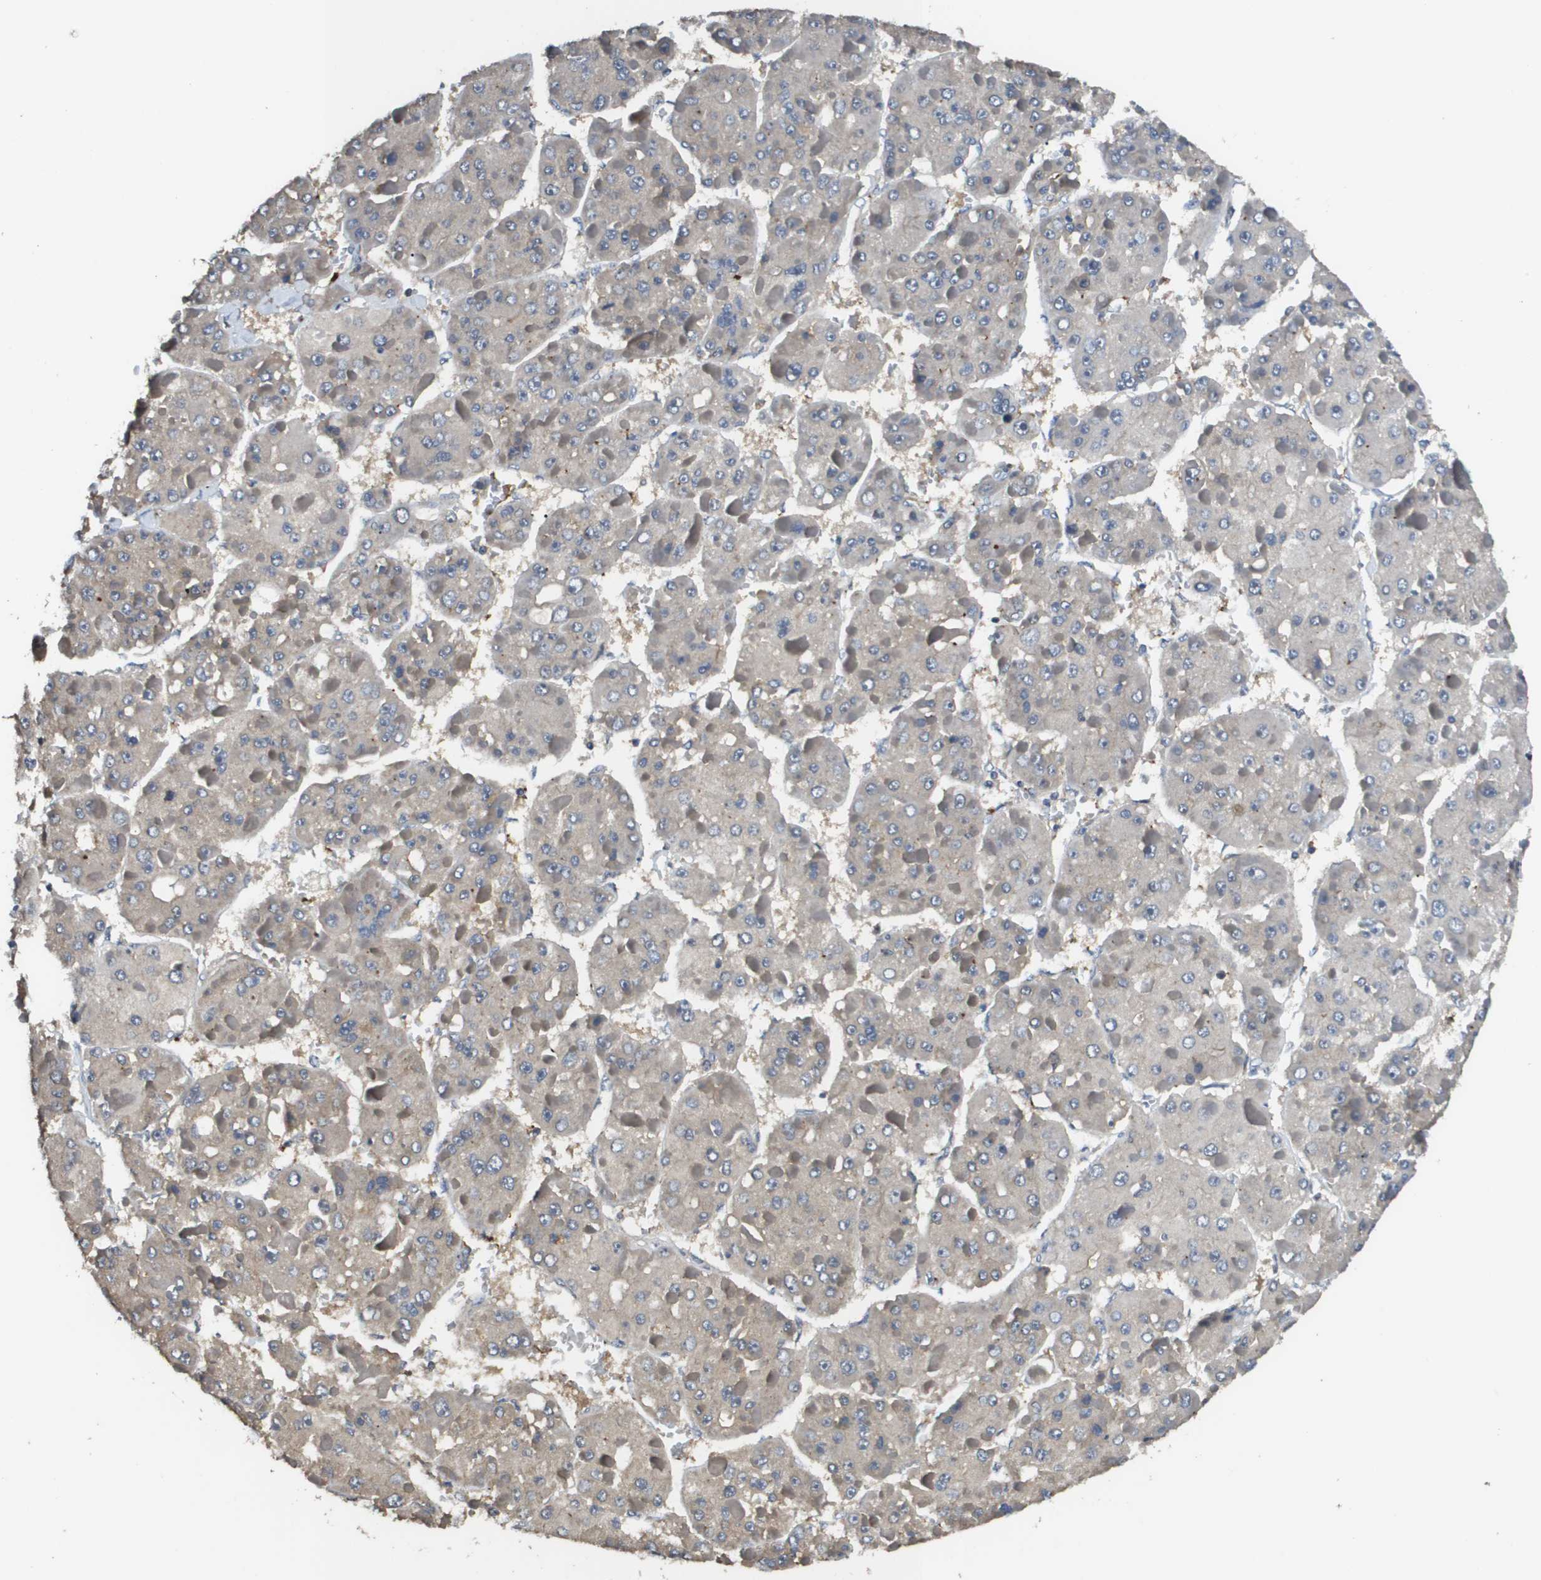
{"staining": {"intensity": "negative", "quantity": "none", "location": "none"}, "tissue": "liver cancer", "cell_type": "Tumor cells", "image_type": "cancer", "snomed": [{"axis": "morphology", "description": "Carcinoma, Hepatocellular, NOS"}, {"axis": "topography", "description": "Liver"}], "caption": "DAB (3,3'-diaminobenzidine) immunohistochemical staining of human liver hepatocellular carcinoma reveals no significant expression in tumor cells. The staining was performed using DAB (3,3'-diaminobenzidine) to visualize the protein expression in brown, while the nuclei were stained in blue with hematoxylin (Magnification: 20x).", "gene": "RAB27B", "patient": {"sex": "female", "age": 73}}